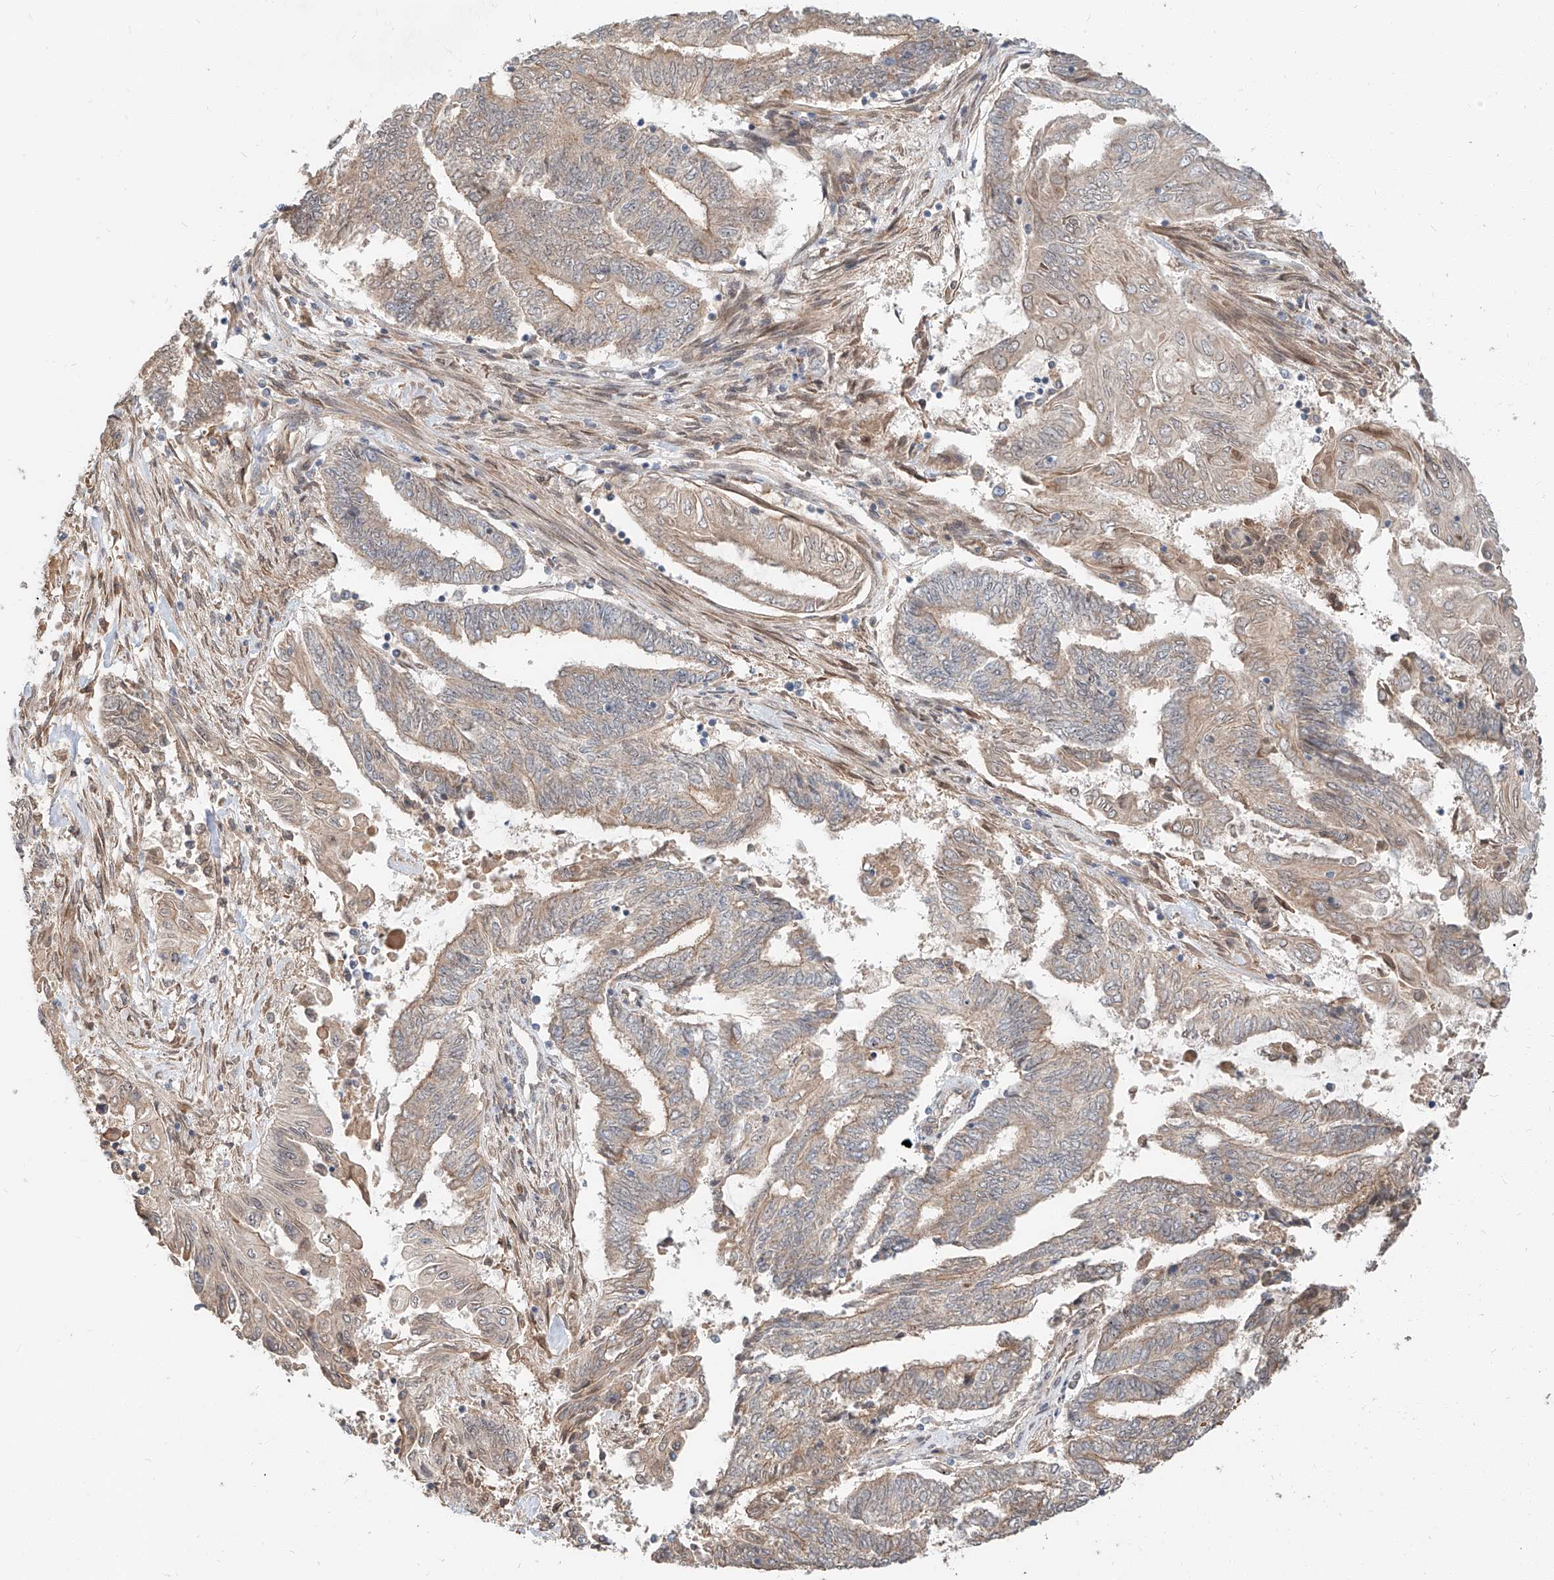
{"staining": {"intensity": "weak", "quantity": "25%-75%", "location": "cytoplasmic/membranous"}, "tissue": "endometrial cancer", "cell_type": "Tumor cells", "image_type": "cancer", "snomed": [{"axis": "morphology", "description": "Adenocarcinoma, NOS"}, {"axis": "topography", "description": "Uterus"}, {"axis": "topography", "description": "Endometrium"}], "caption": "High-power microscopy captured an IHC photomicrograph of endometrial cancer (adenocarcinoma), revealing weak cytoplasmic/membranous staining in about 25%-75% of tumor cells. Immunohistochemistry (ihc) stains the protein of interest in brown and the nuclei are stained blue.", "gene": "STX19", "patient": {"sex": "female", "age": 70}}